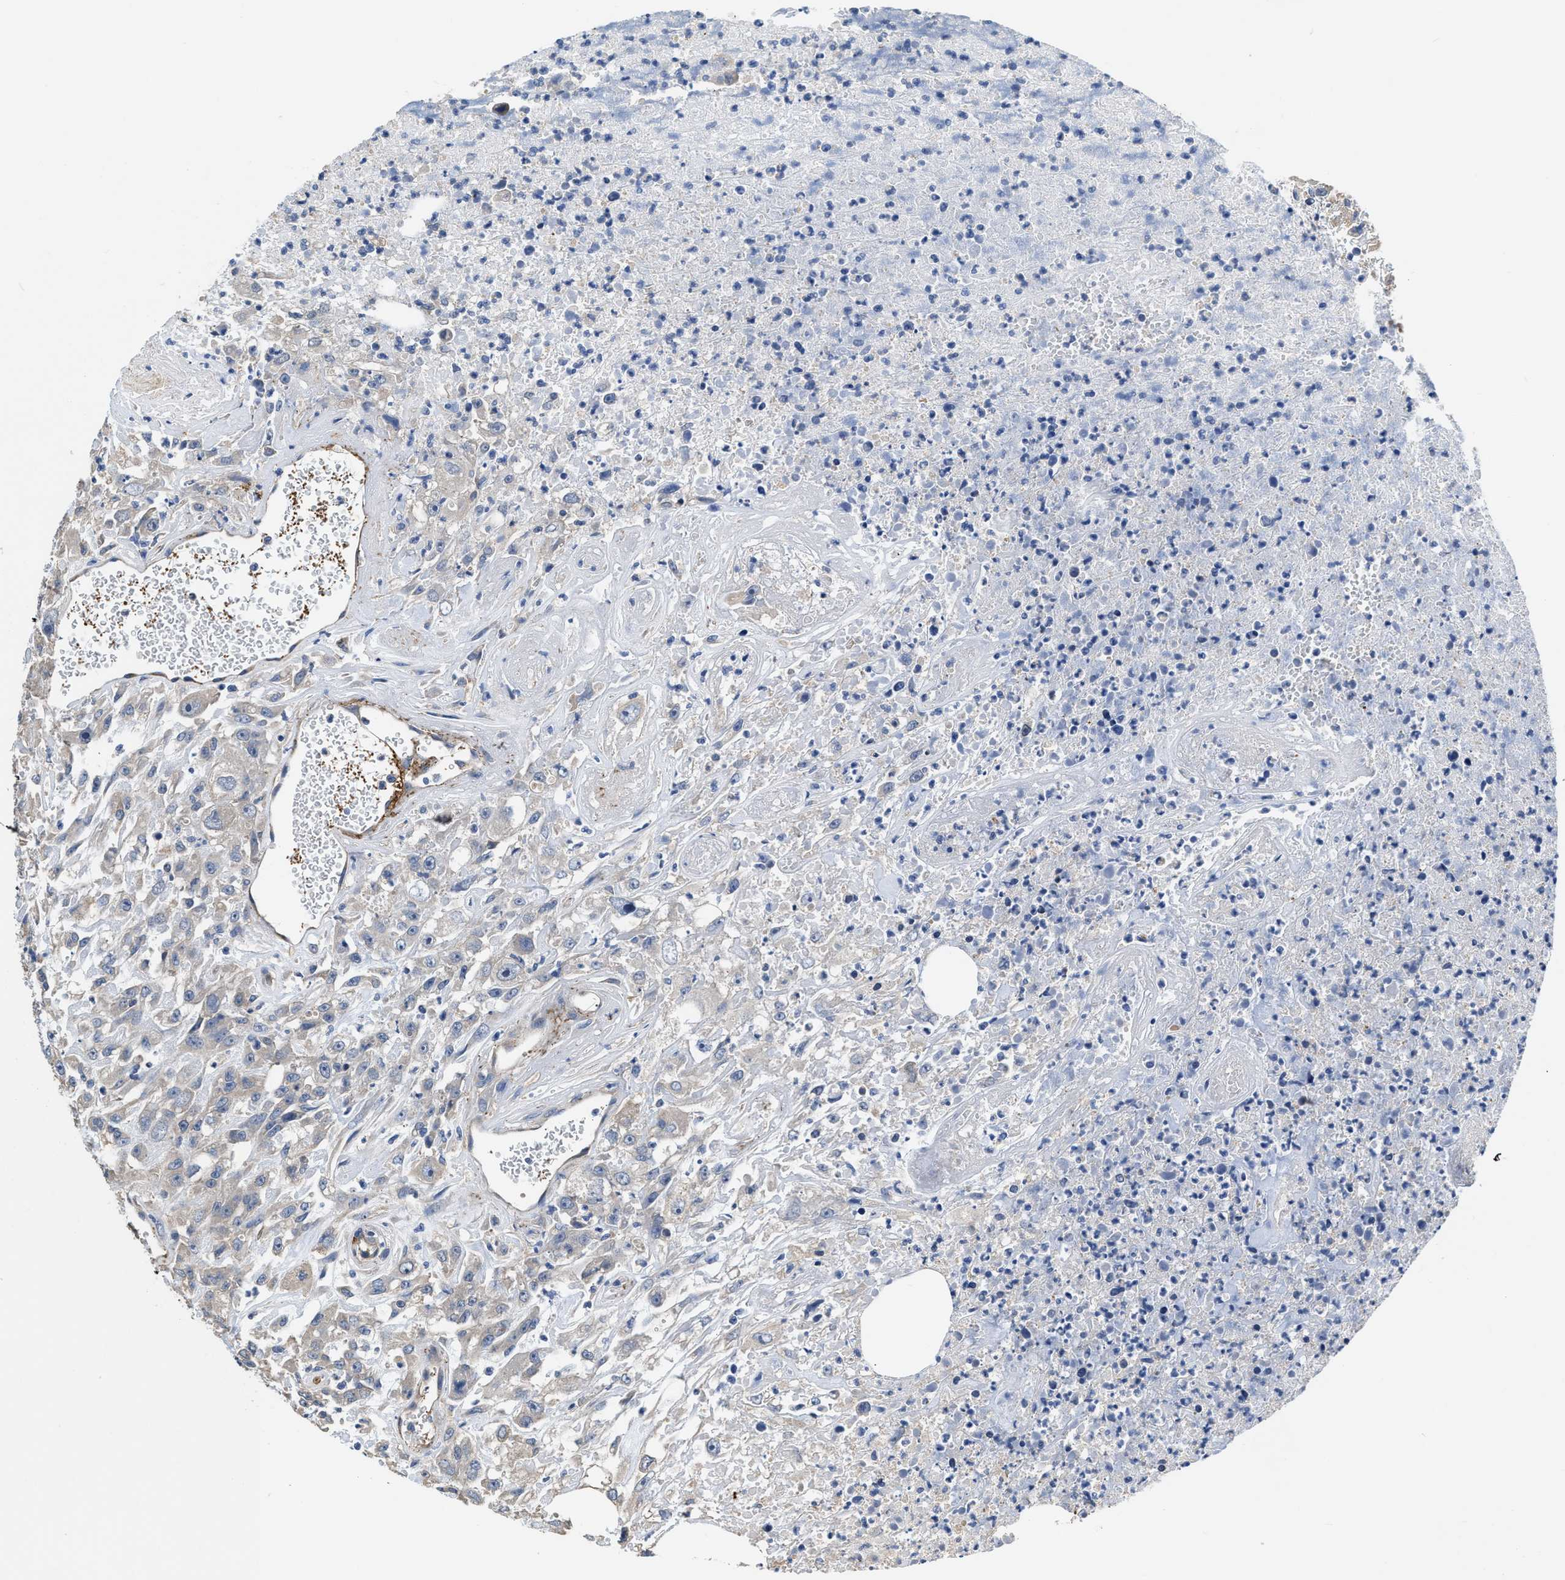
{"staining": {"intensity": "negative", "quantity": "none", "location": "none"}, "tissue": "urothelial cancer", "cell_type": "Tumor cells", "image_type": "cancer", "snomed": [{"axis": "morphology", "description": "Urothelial carcinoma, High grade"}, {"axis": "topography", "description": "Urinary bladder"}], "caption": "Immunohistochemistry (IHC) photomicrograph of neoplastic tissue: human high-grade urothelial carcinoma stained with DAB reveals no significant protein staining in tumor cells.", "gene": "C22orf42", "patient": {"sex": "male", "age": 46}}